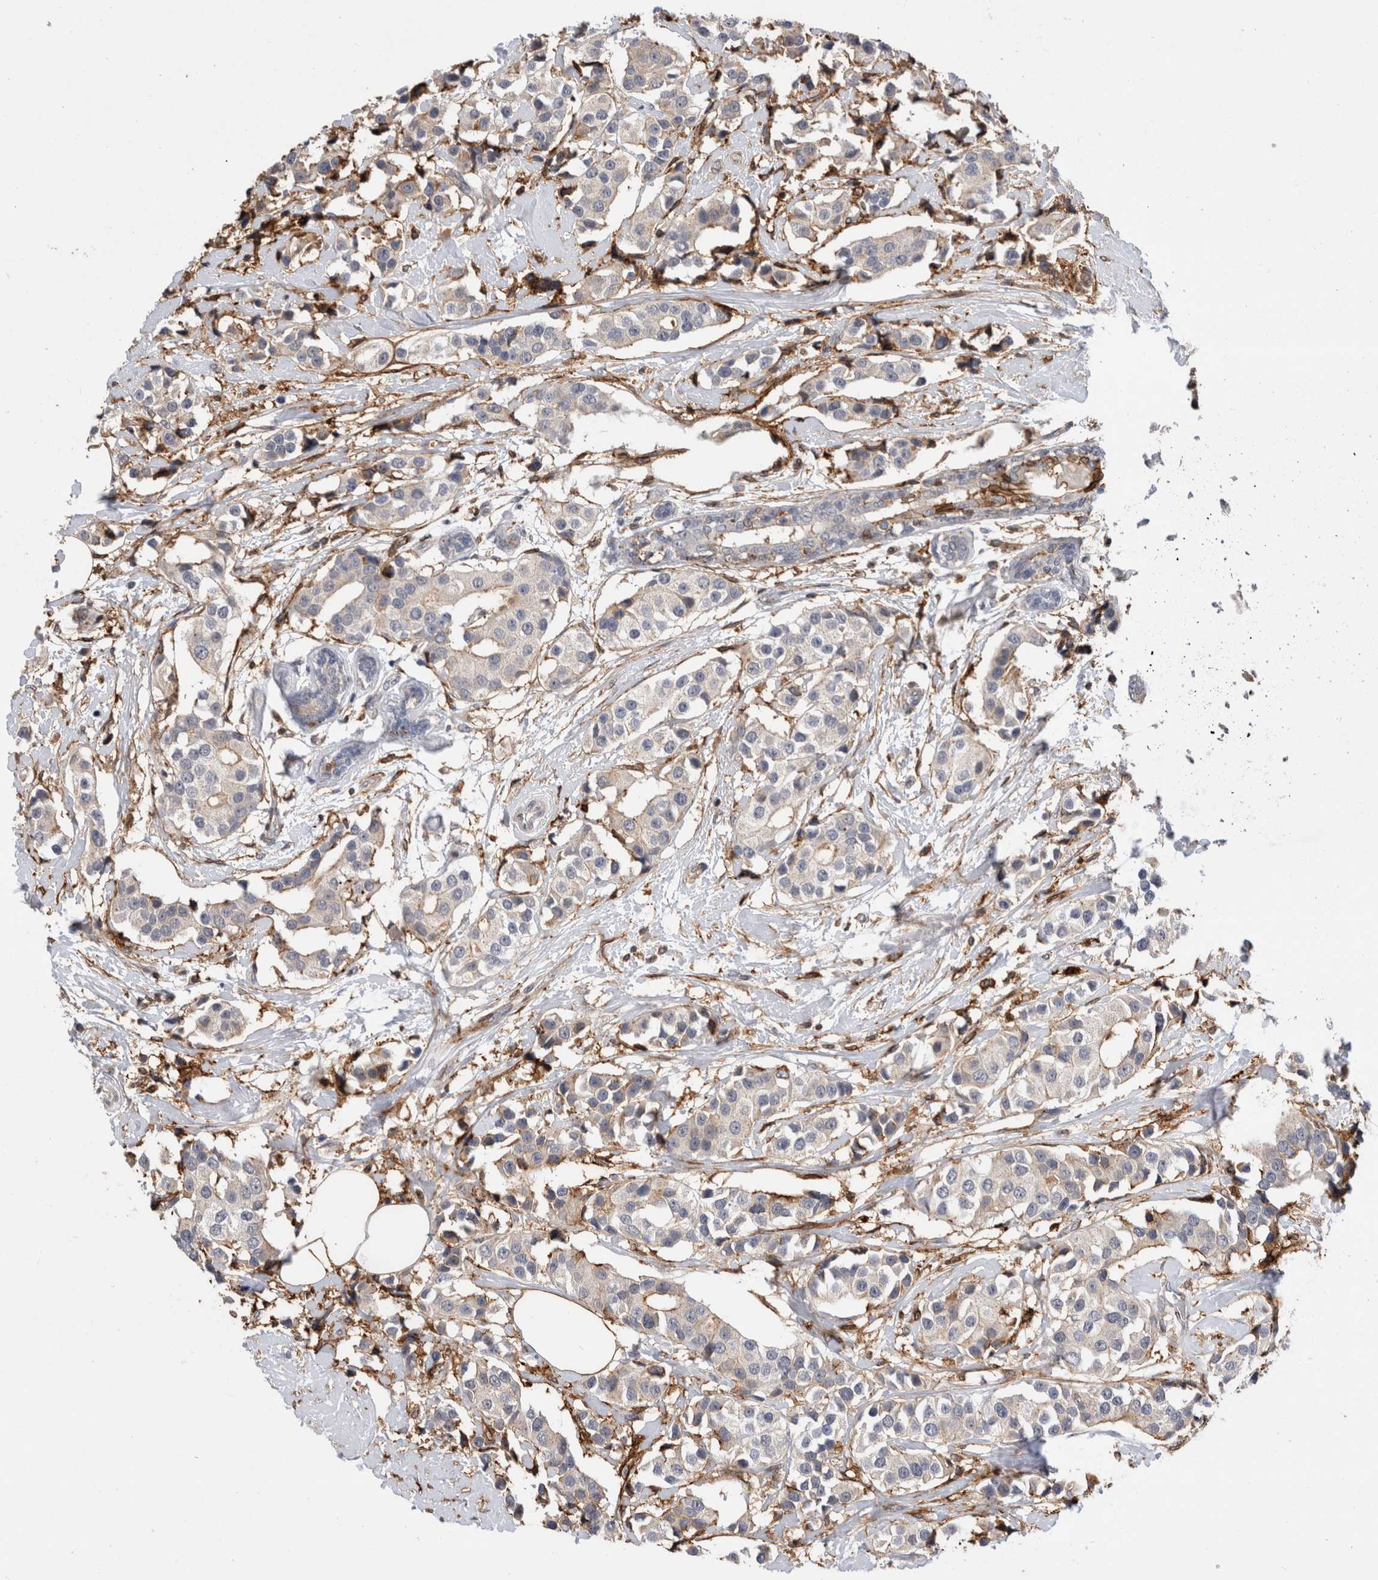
{"staining": {"intensity": "weak", "quantity": "<25%", "location": "cytoplasmic/membranous"}, "tissue": "breast cancer", "cell_type": "Tumor cells", "image_type": "cancer", "snomed": [{"axis": "morphology", "description": "Normal tissue, NOS"}, {"axis": "morphology", "description": "Duct carcinoma"}, {"axis": "topography", "description": "Breast"}], "caption": "Protein analysis of breast cancer displays no significant staining in tumor cells.", "gene": "CCDC88B", "patient": {"sex": "female", "age": 39}}